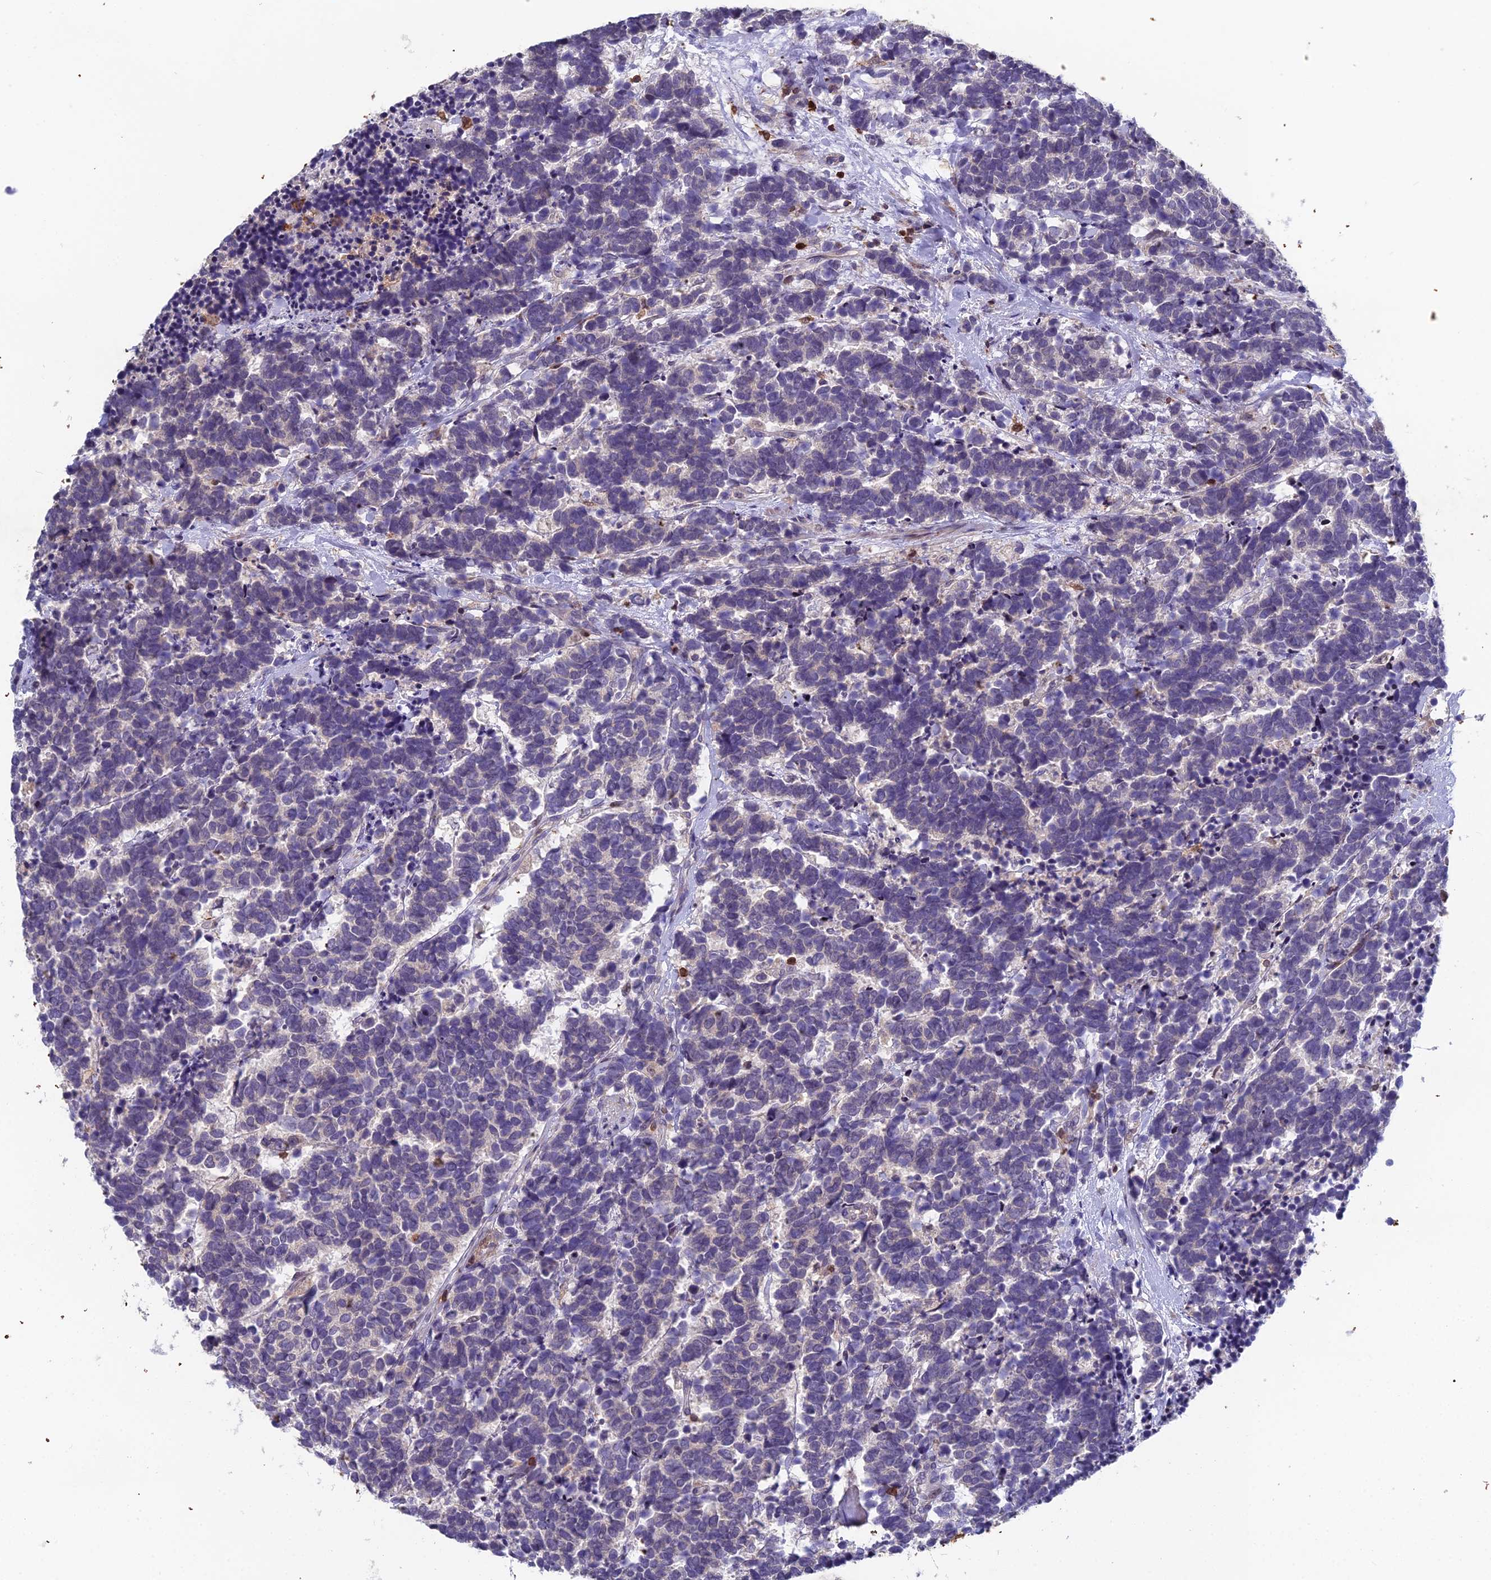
{"staining": {"intensity": "weak", "quantity": "<25%", "location": "cytoplasmic/membranous"}, "tissue": "carcinoid", "cell_type": "Tumor cells", "image_type": "cancer", "snomed": [{"axis": "morphology", "description": "Carcinoma, NOS"}, {"axis": "morphology", "description": "Carcinoid, malignant, NOS"}, {"axis": "topography", "description": "Prostate"}], "caption": "Carcinoid (malignant) stained for a protein using IHC exhibits no positivity tumor cells.", "gene": "GALK2", "patient": {"sex": "male", "age": 57}}